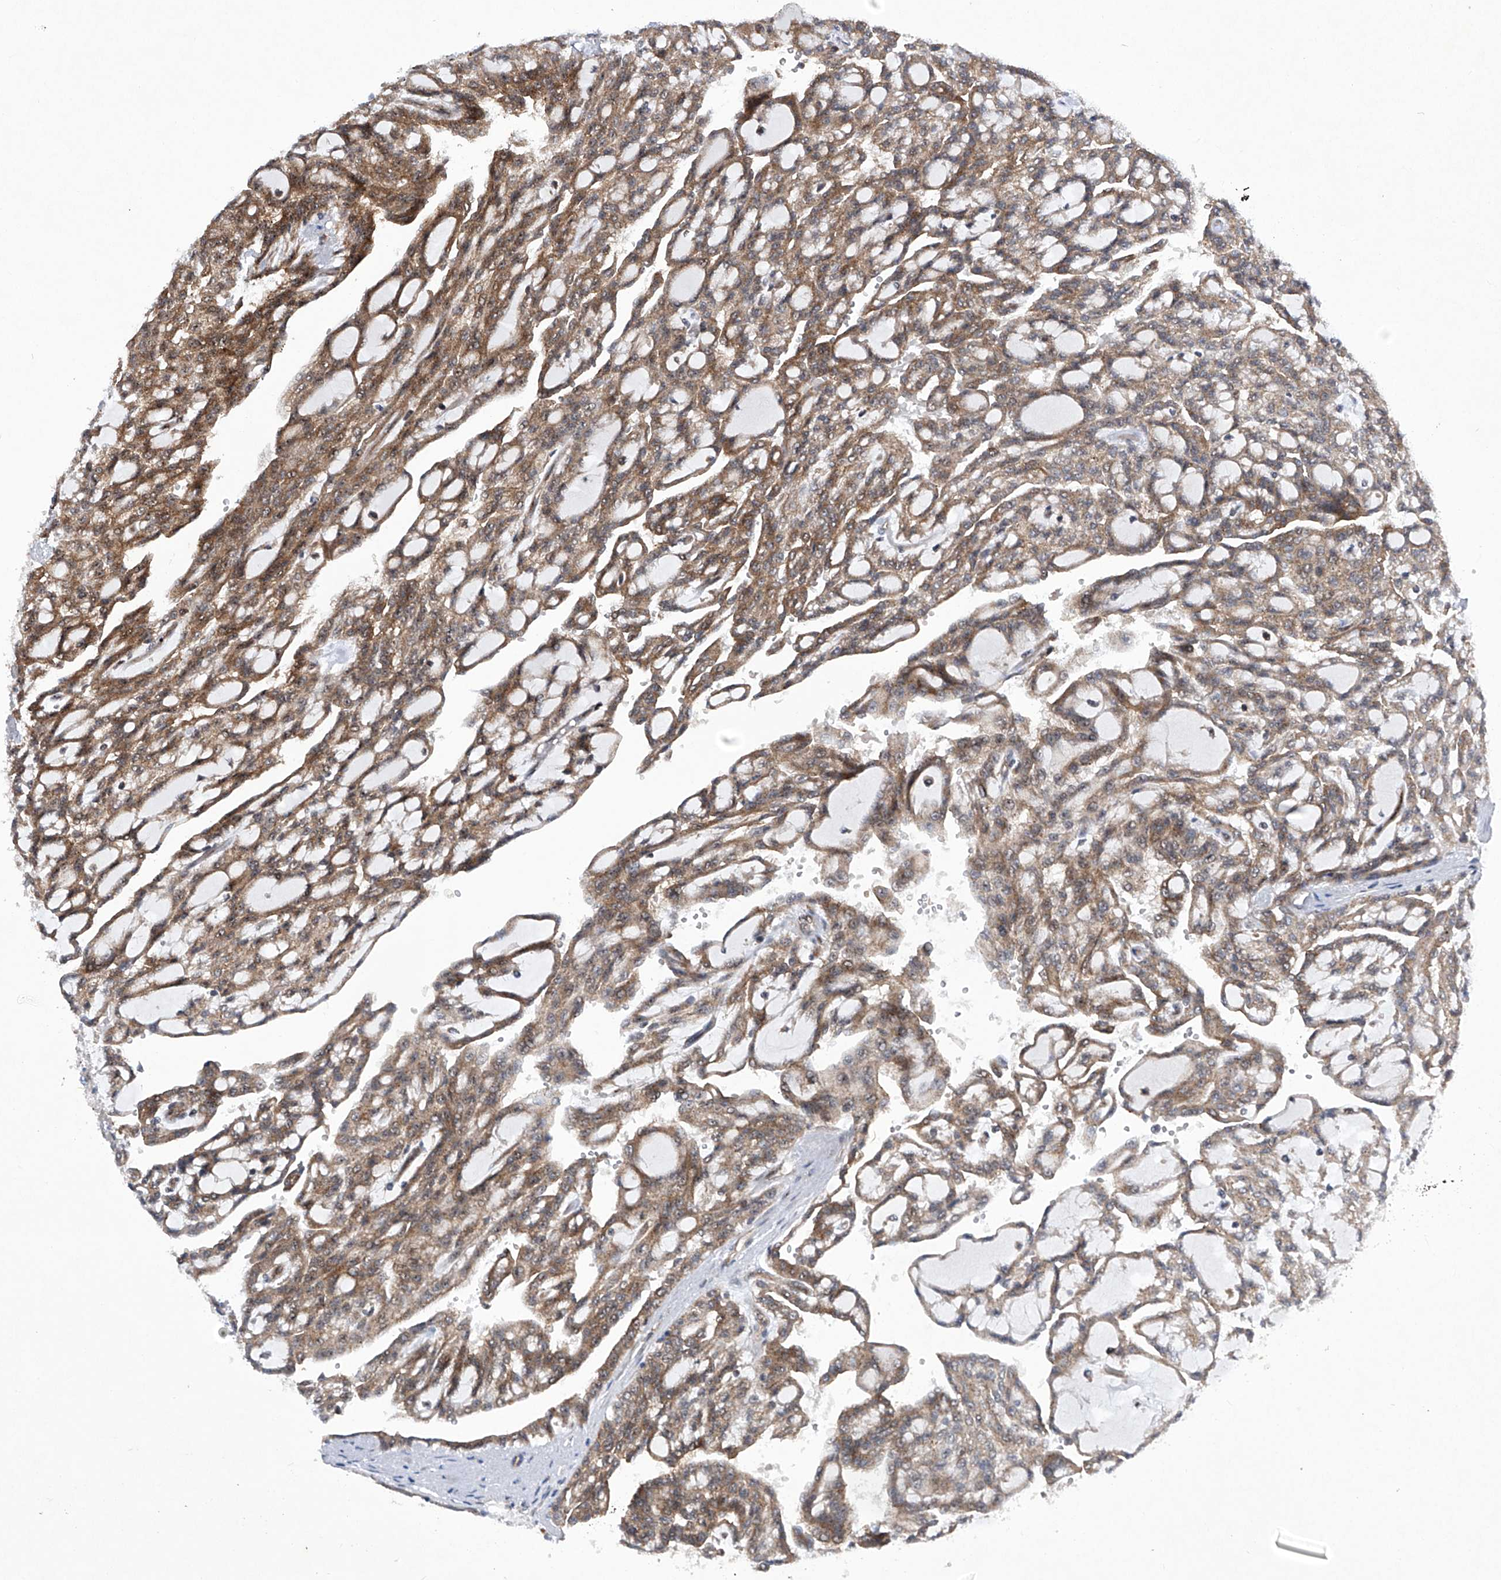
{"staining": {"intensity": "moderate", "quantity": ">75%", "location": "cytoplasmic/membranous,nuclear"}, "tissue": "renal cancer", "cell_type": "Tumor cells", "image_type": "cancer", "snomed": [{"axis": "morphology", "description": "Adenocarcinoma, NOS"}, {"axis": "topography", "description": "Kidney"}], "caption": "Renal adenocarcinoma stained for a protein (brown) demonstrates moderate cytoplasmic/membranous and nuclear positive staining in about >75% of tumor cells.", "gene": "CISH", "patient": {"sex": "male", "age": 63}}